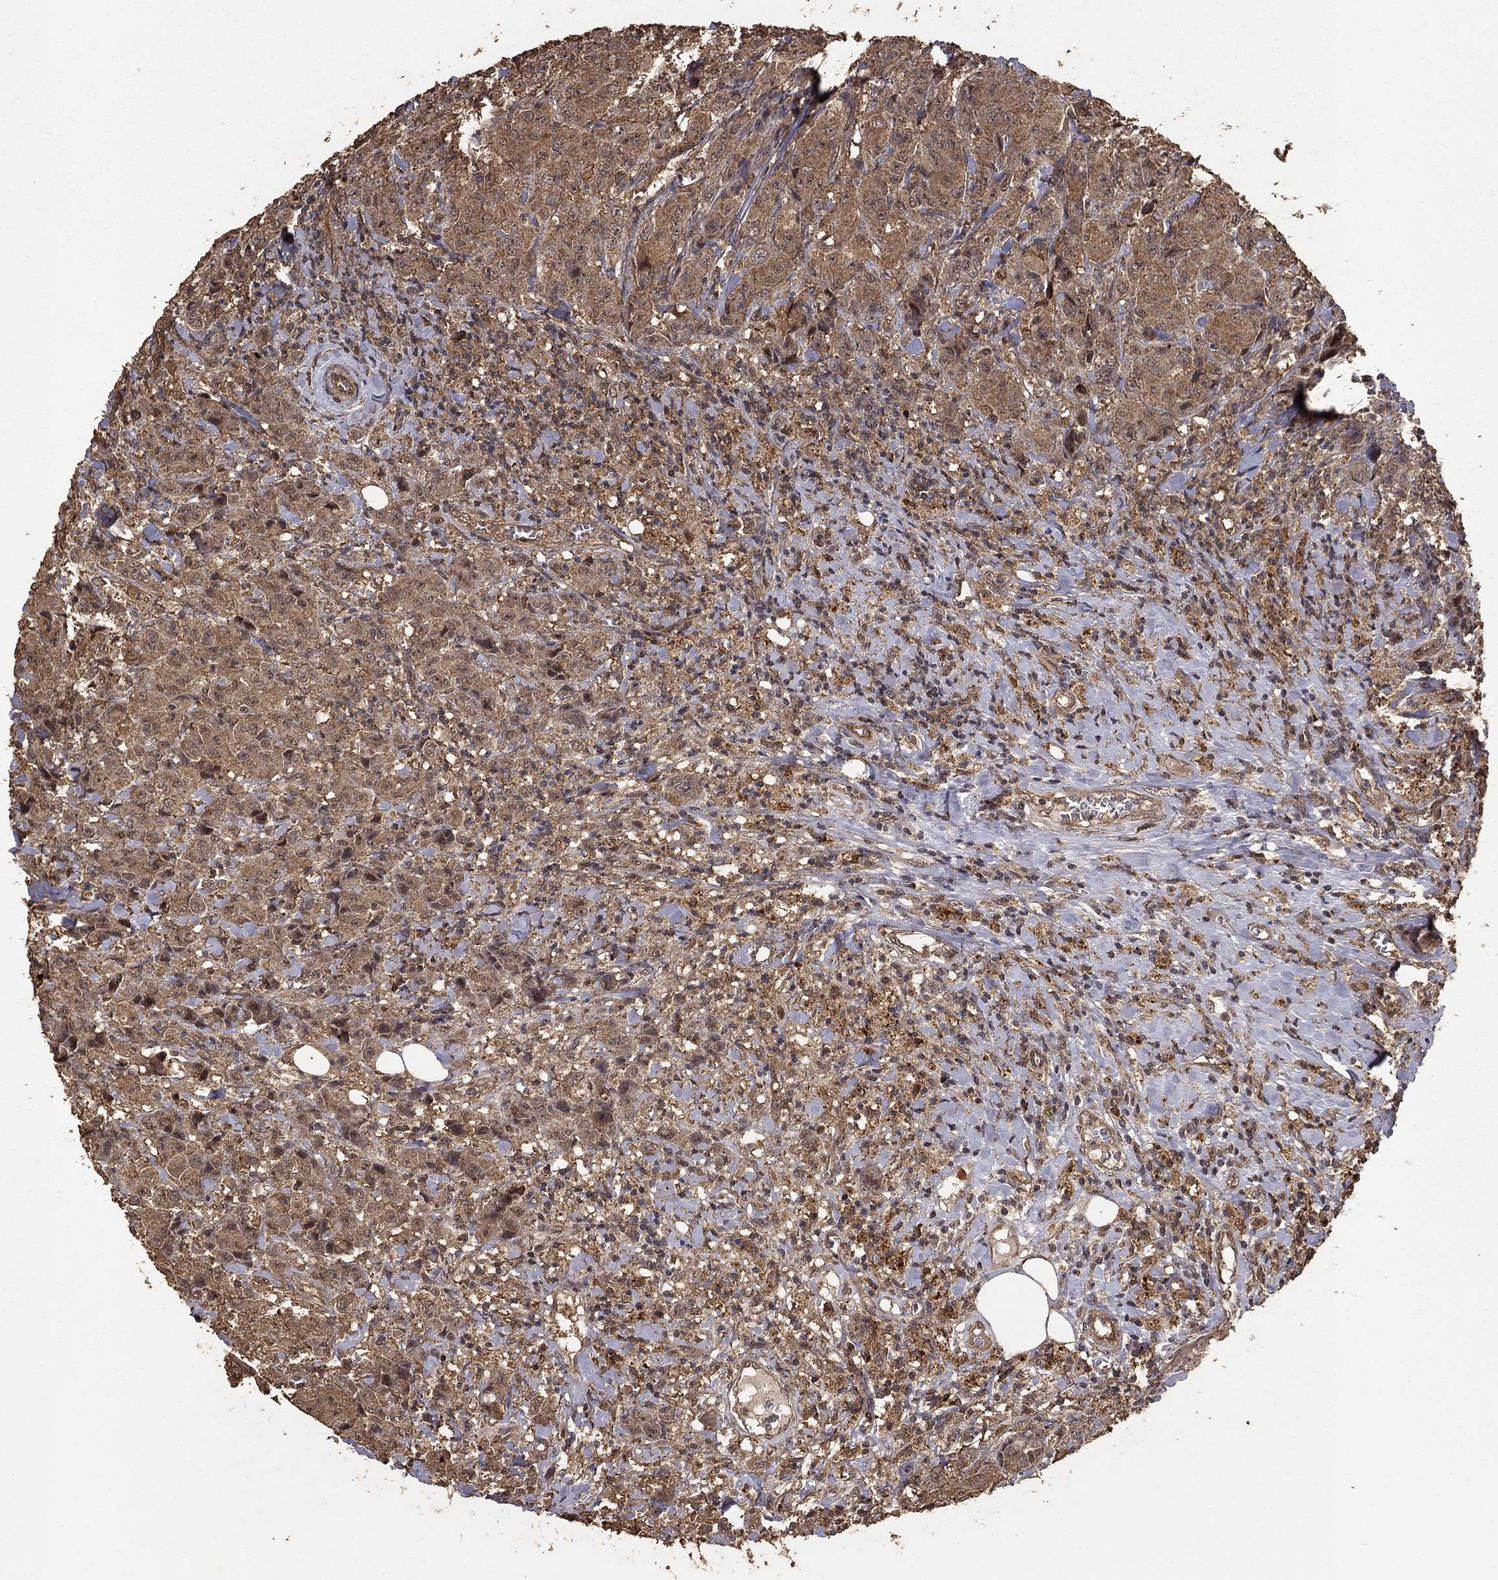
{"staining": {"intensity": "moderate", "quantity": ">75%", "location": "cytoplasmic/membranous"}, "tissue": "breast cancer", "cell_type": "Tumor cells", "image_type": "cancer", "snomed": [{"axis": "morphology", "description": "Duct carcinoma"}, {"axis": "topography", "description": "Breast"}], "caption": "An image of human infiltrating ductal carcinoma (breast) stained for a protein reveals moderate cytoplasmic/membranous brown staining in tumor cells. (DAB = brown stain, brightfield microscopy at high magnification).", "gene": "PRDM1", "patient": {"sex": "female", "age": 43}}